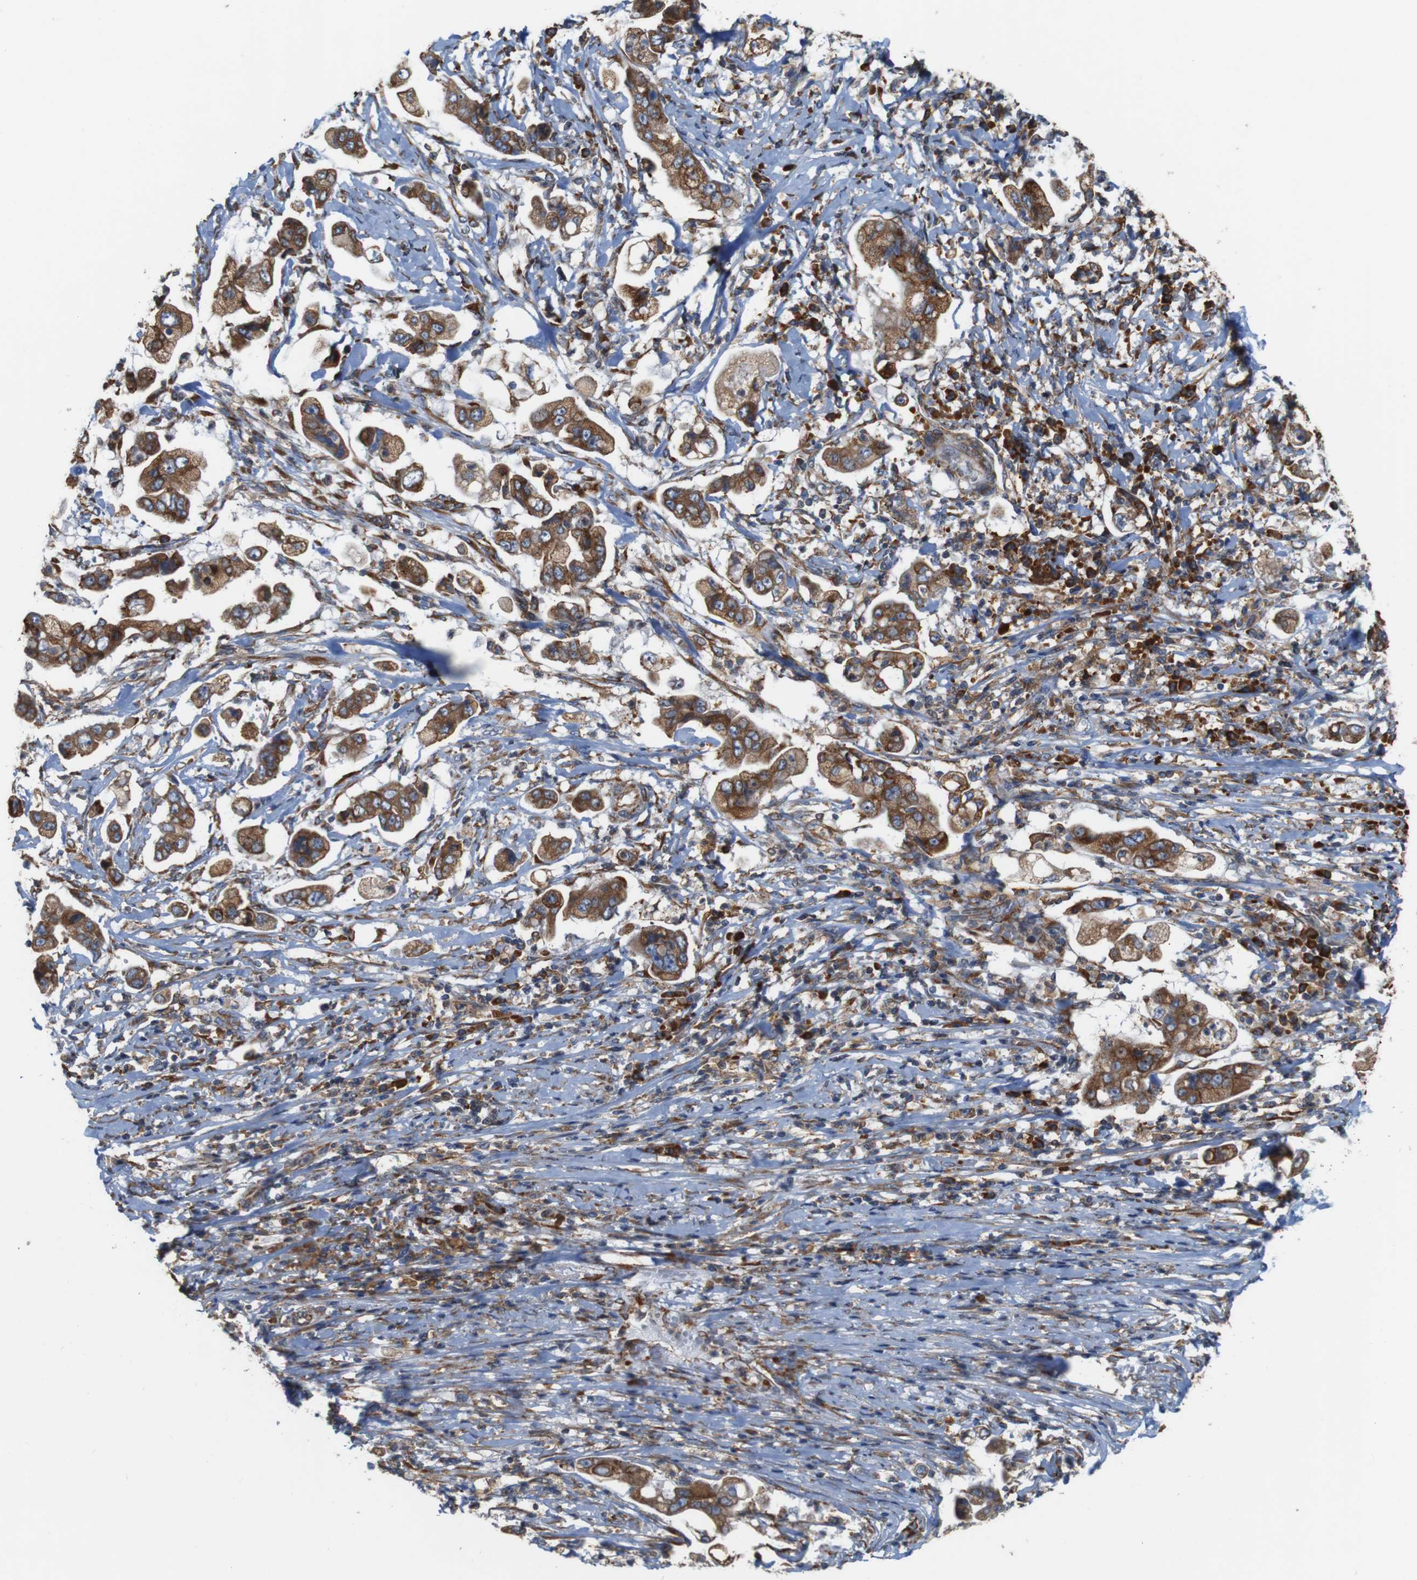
{"staining": {"intensity": "moderate", "quantity": ">75%", "location": "cytoplasmic/membranous"}, "tissue": "stomach cancer", "cell_type": "Tumor cells", "image_type": "cancer", "snomed": [{"axis": "morphology", "description": "Adenocarcinoma, NOS"}, {"axis": "topography", "description": "Stomach"}], "caption": "High-magnification brightfield microscopy of stomach cancer (adenocarcinoma) stained with DAB (brown) and counterstained with hematoxylin (blue). tumor cells exhibit moderate cytoplasmic/membranous expression is seen in approximately>75% of cells.", "gene": "UGGT1", "patient": {"sex": "male", "age": 62}}